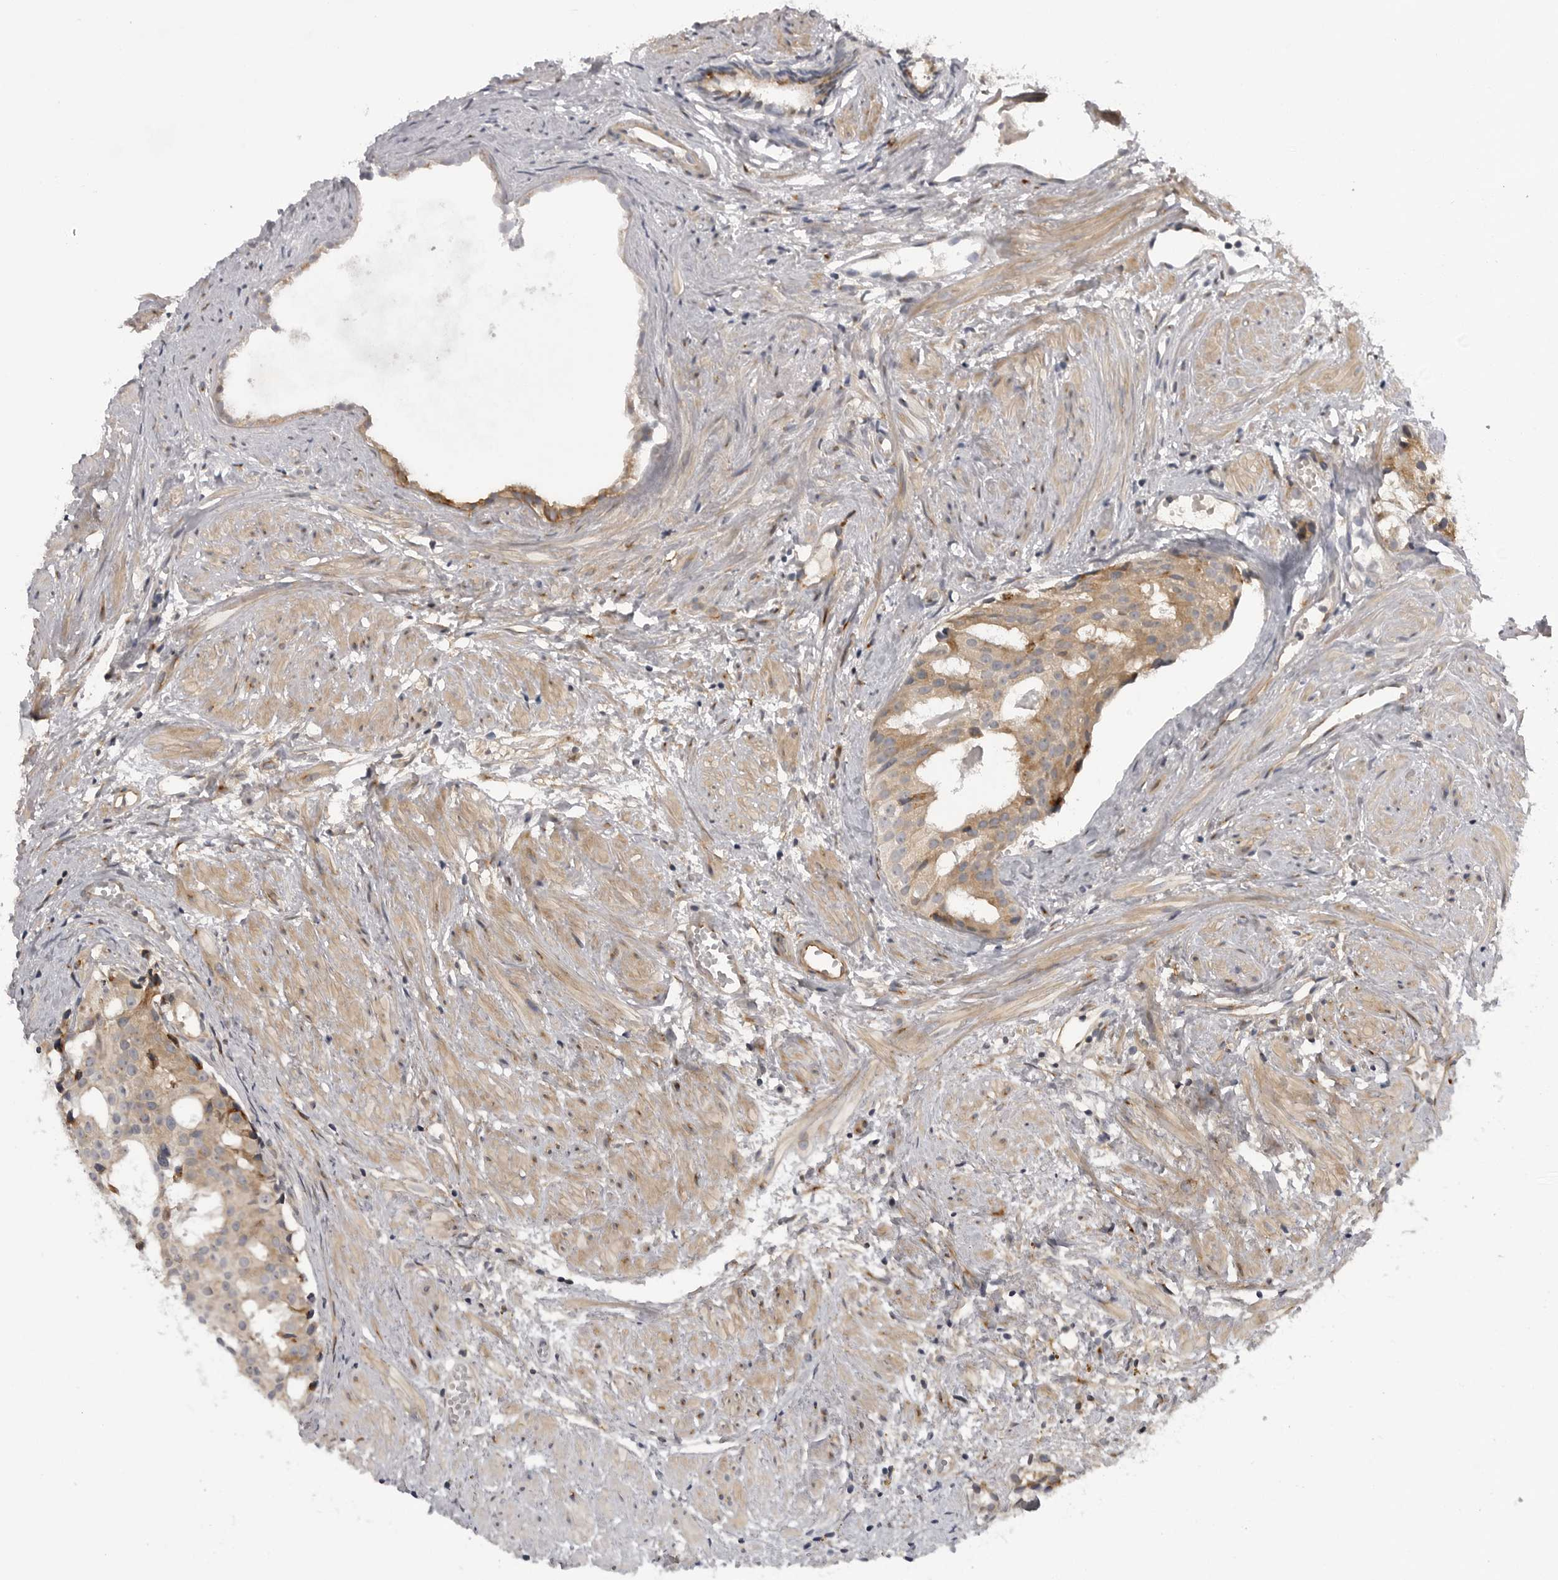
{"staining": {"intensity": "moderate", "quantity": ">75%", "location": "cytoplasmic/membranous"}, "tissue": "prostate cancer", "cell_type": "Tumor cells", "image_type": "cancer", "snomed": [{"axis": "morphology", "description": "Adenocarcinoma, Low grade"}, {"axis": "topography", "description": "Prostate"}], "caption": "There is medium levels of moderate cytoplasmic/membranous positivity in tumor cells of prostate low-grade adenocarcinoma, as demonstrated by immunohistochemical staining (brown color).", "gene": "LRRC45", "patient": {"sex": "male", "age": 88}}